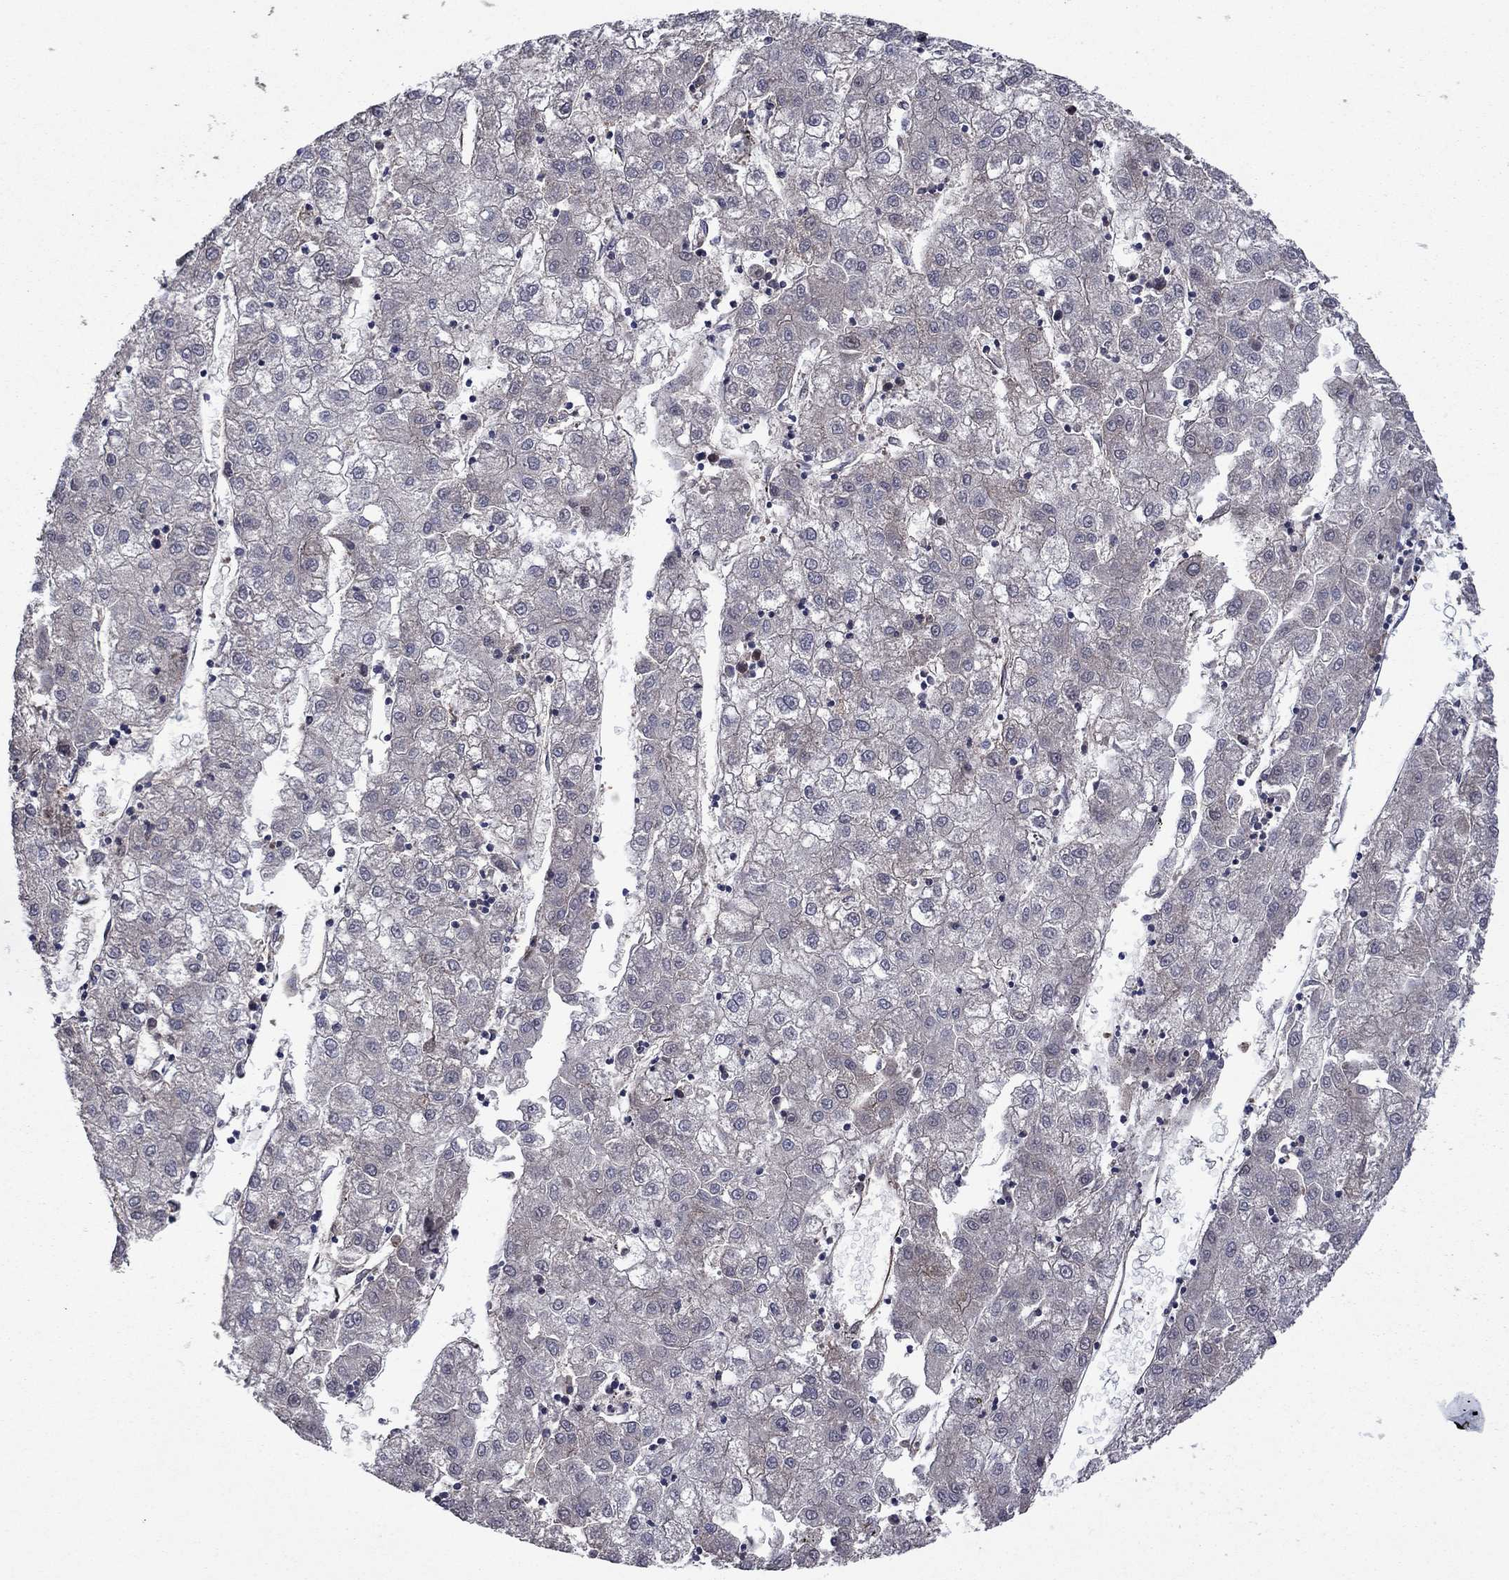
{"staining": {"intensity": "negative", "quantity": "none", "location": "none"}, "tissue": "liver cancer", "cell_type": "Tumor cells", "image_type": "cancer", "snomed": [{"axis": "morphology", "description": "Carcinoma, Hepatocellular, NOS"}, {"axis": "topography", "description": "Liver"}], "caption": "Tumor cells show no significant staining in liver cancer.", "gene": "MEA1", "patient": {"sex": "male", "age": 72}}